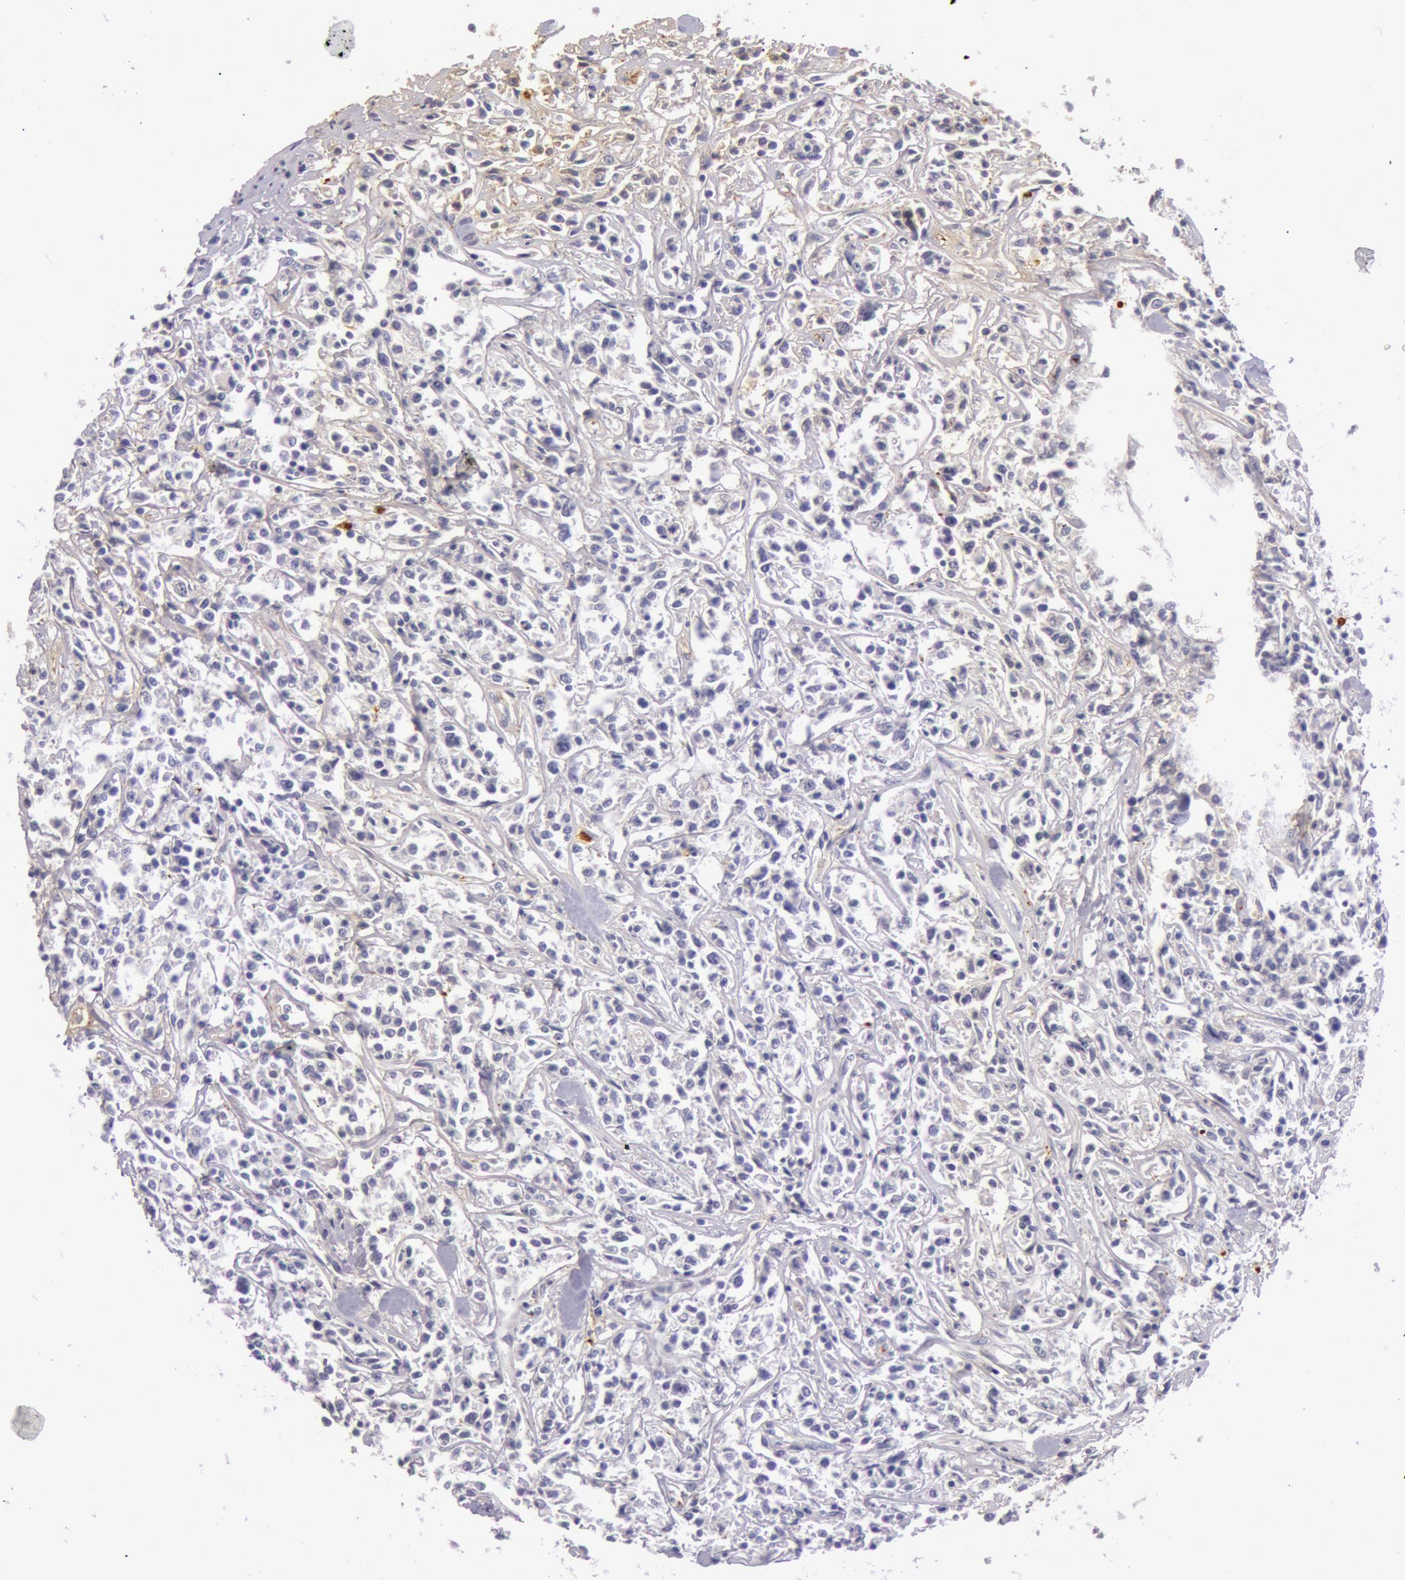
{"staining": {"intensity": "negative", "quantity": "none", "location": "none"}, "tissue": "lymphoma", "cell_type": "Tumor cells", "image_type": "cancer", "snomed": [{"axis": "morphology", "description": "Malignant lymphoma, non-Hodgkin's type, Low grade"}, {"axis": "topography", "description": "Small intestine"}], "caption": "Tumor cells are negative for brown protein staining in lymphoma.", "gene": "C4BPA", "patient": {"sex": "female", "age": 59}}